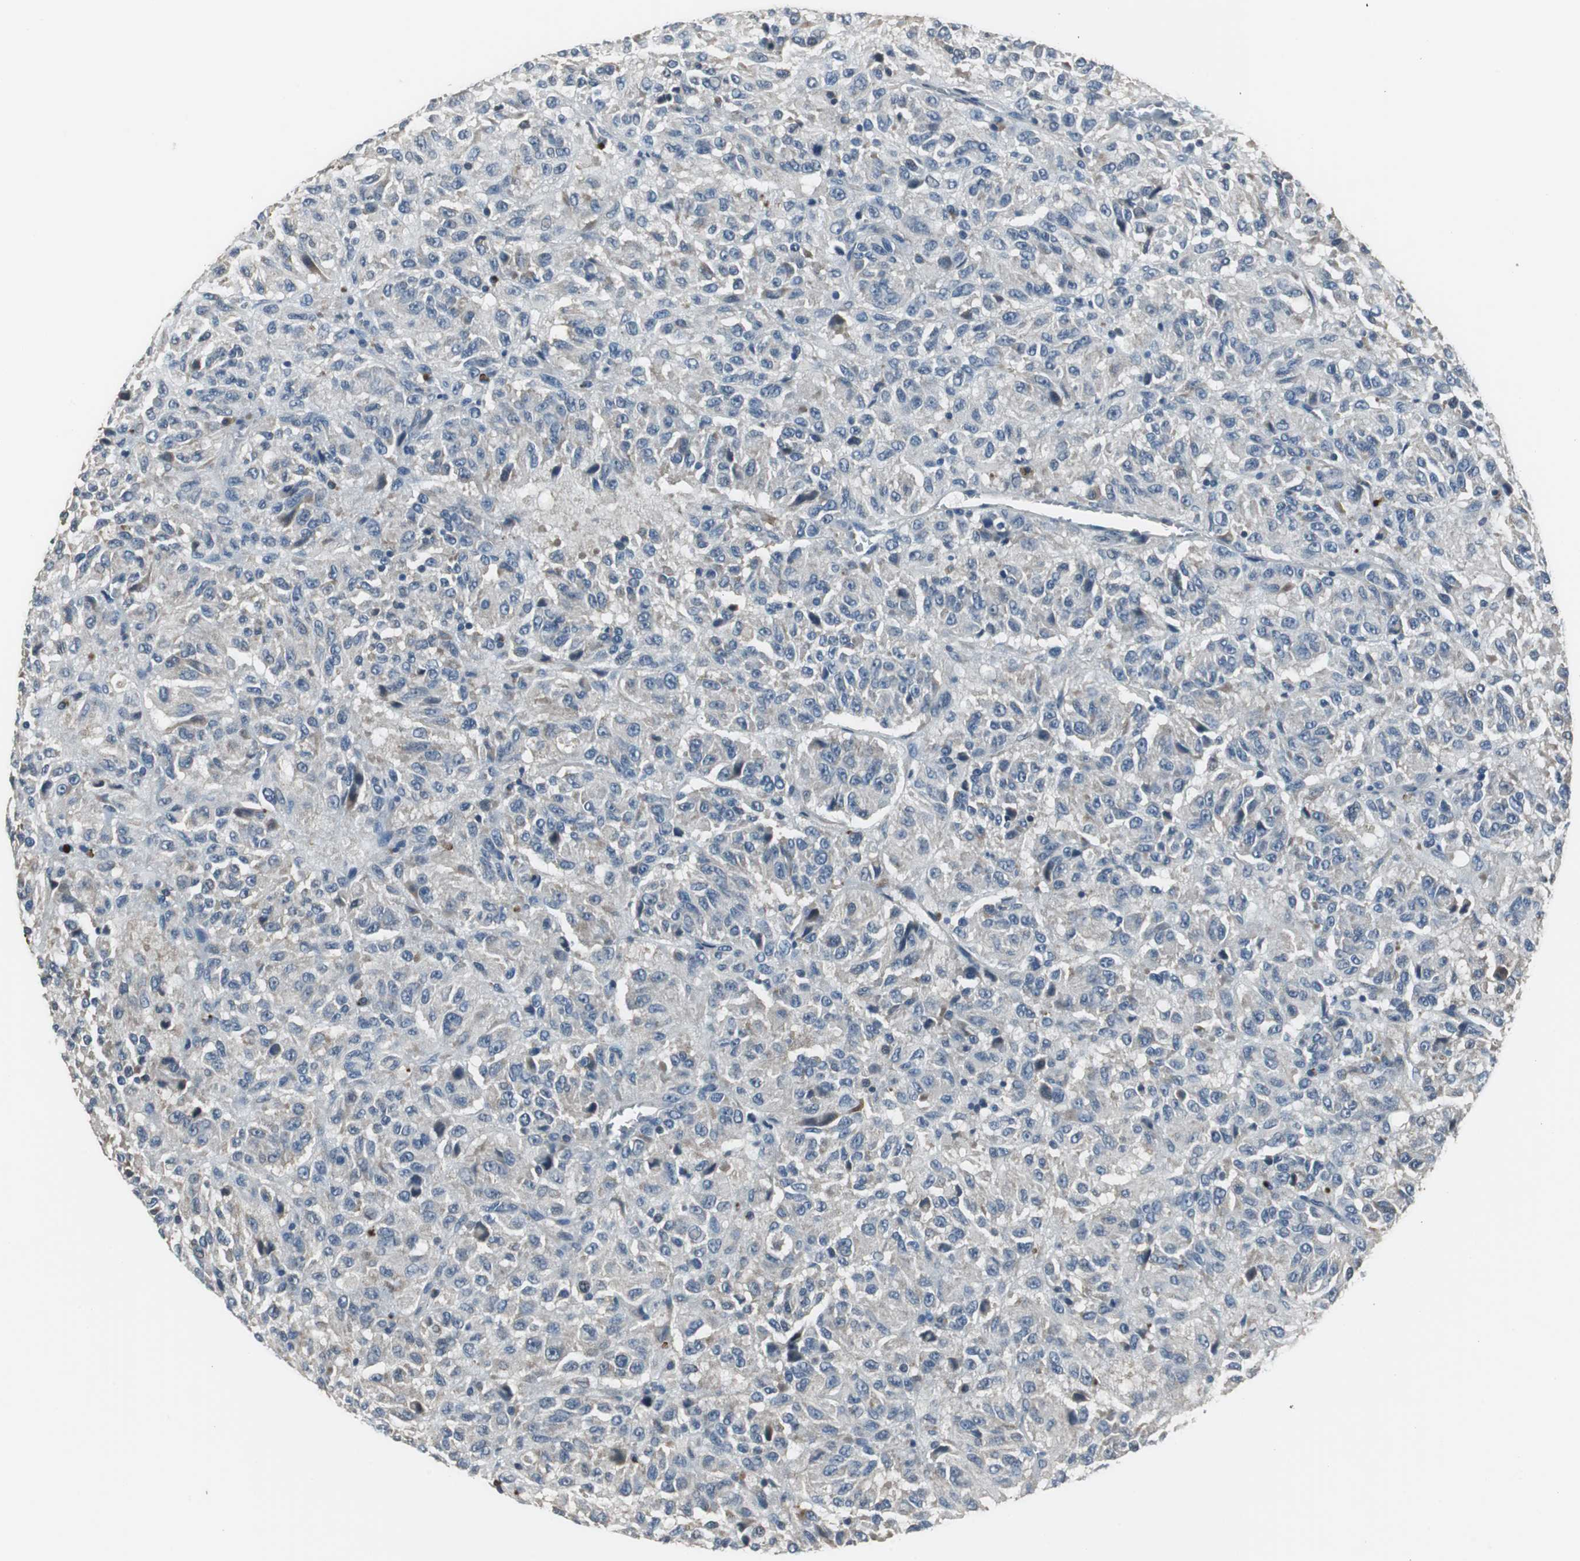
{"staining": {"intensity": "negative", "quantity": "none", "location": "none"}, "tissue": "melanoma", "cell_type": "Tumor cells", "image_type": "cancer", "snomed": [{"axis": "morphology", "description": "Malignant melanoma, Metastatic site"}, {"axis": "topography", "description": "Lung"}], "caption": "IHC micrograph of neoplastic tissue: human melanoma stained with DAB (3,3'-diaminobenzidine) displays no significant protein positivity in tumor cells. Brightfield microscopy of immunohistochemistry (IHC) stained with DAB (3,3'-diaminobenzidine) (brown) and hematoxylin (blue), captured at high magnification.", "gene": "PI4KB", "patient": {"sex": "male", "age": 64}}